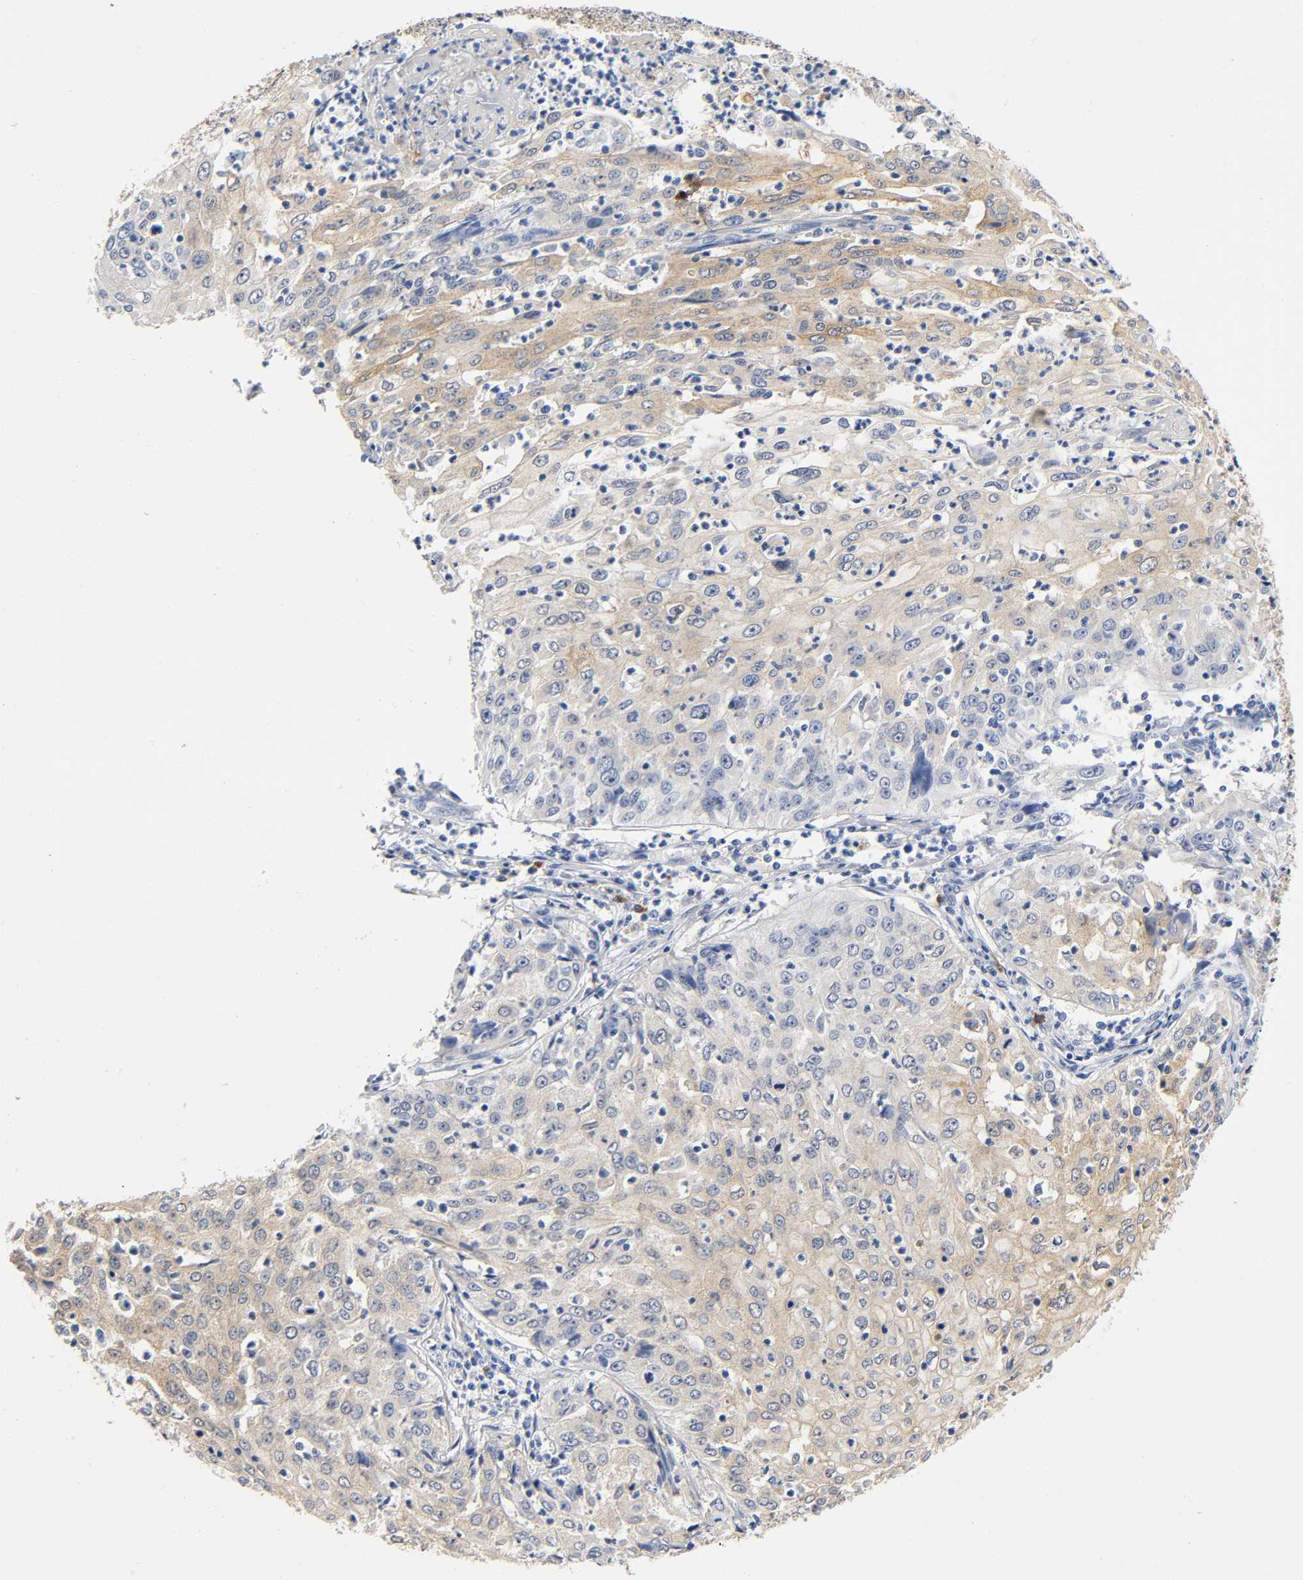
{"staining": {"intensity": "moderate", "quantity": ">75%", "location": "cytoplasmic/membranous"}, "tissue": "cervical cancer", "cell_type": "Tumor cells", "image_type": "cancer", "snomed": [{"axis": "morphology", "description": "Squamous cell carcinoma, NOS"}, {"axis": "topography", "description": "Cervix"}], "caption": "There is medium levels of moderate cytoplasmic/membranous expression in tumor cells of squamous cell carcinoma (cervical), as demonstrated by immunohistochemical staining (brown color).", "gene": "TNC", "patient": {"sex": "female", "age": 39}}